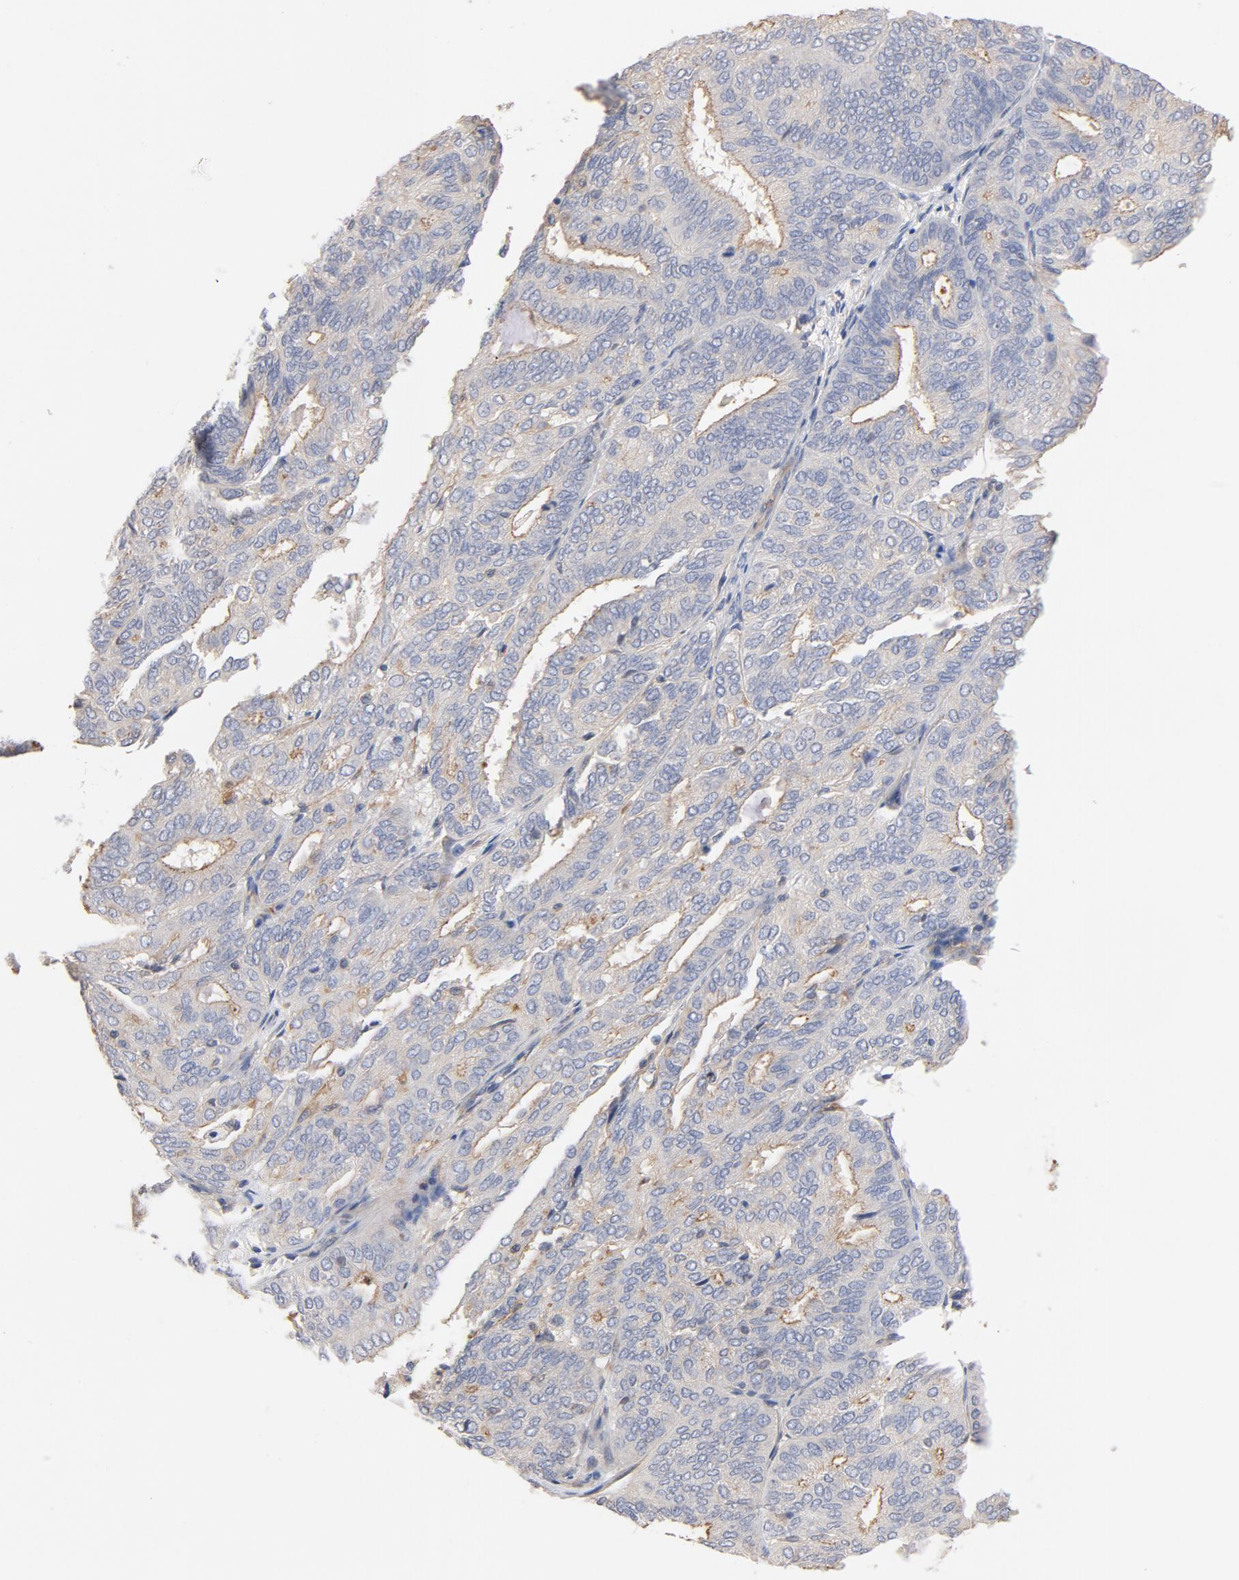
{"staining": {"intensity": "moderate", "quantity": ">75%", "location": "cytoplasmic/membranous"}, "tissue": "endometrial cancer", "cell_type": "Tumor cells", "image_type": "cancer", "snomed": [{"axis": "morphology", "description": "Adenocarcinoma, NOS"}, {"axis": "topography", "description": "Endometrium"}], "caption": "Moderate cytoplasmic/membranous positivity is present in approximately >75% of tumor cells in endometrial cancer.", "gene": "STRN3", "patient": {"sex": "female", "age": 59}}